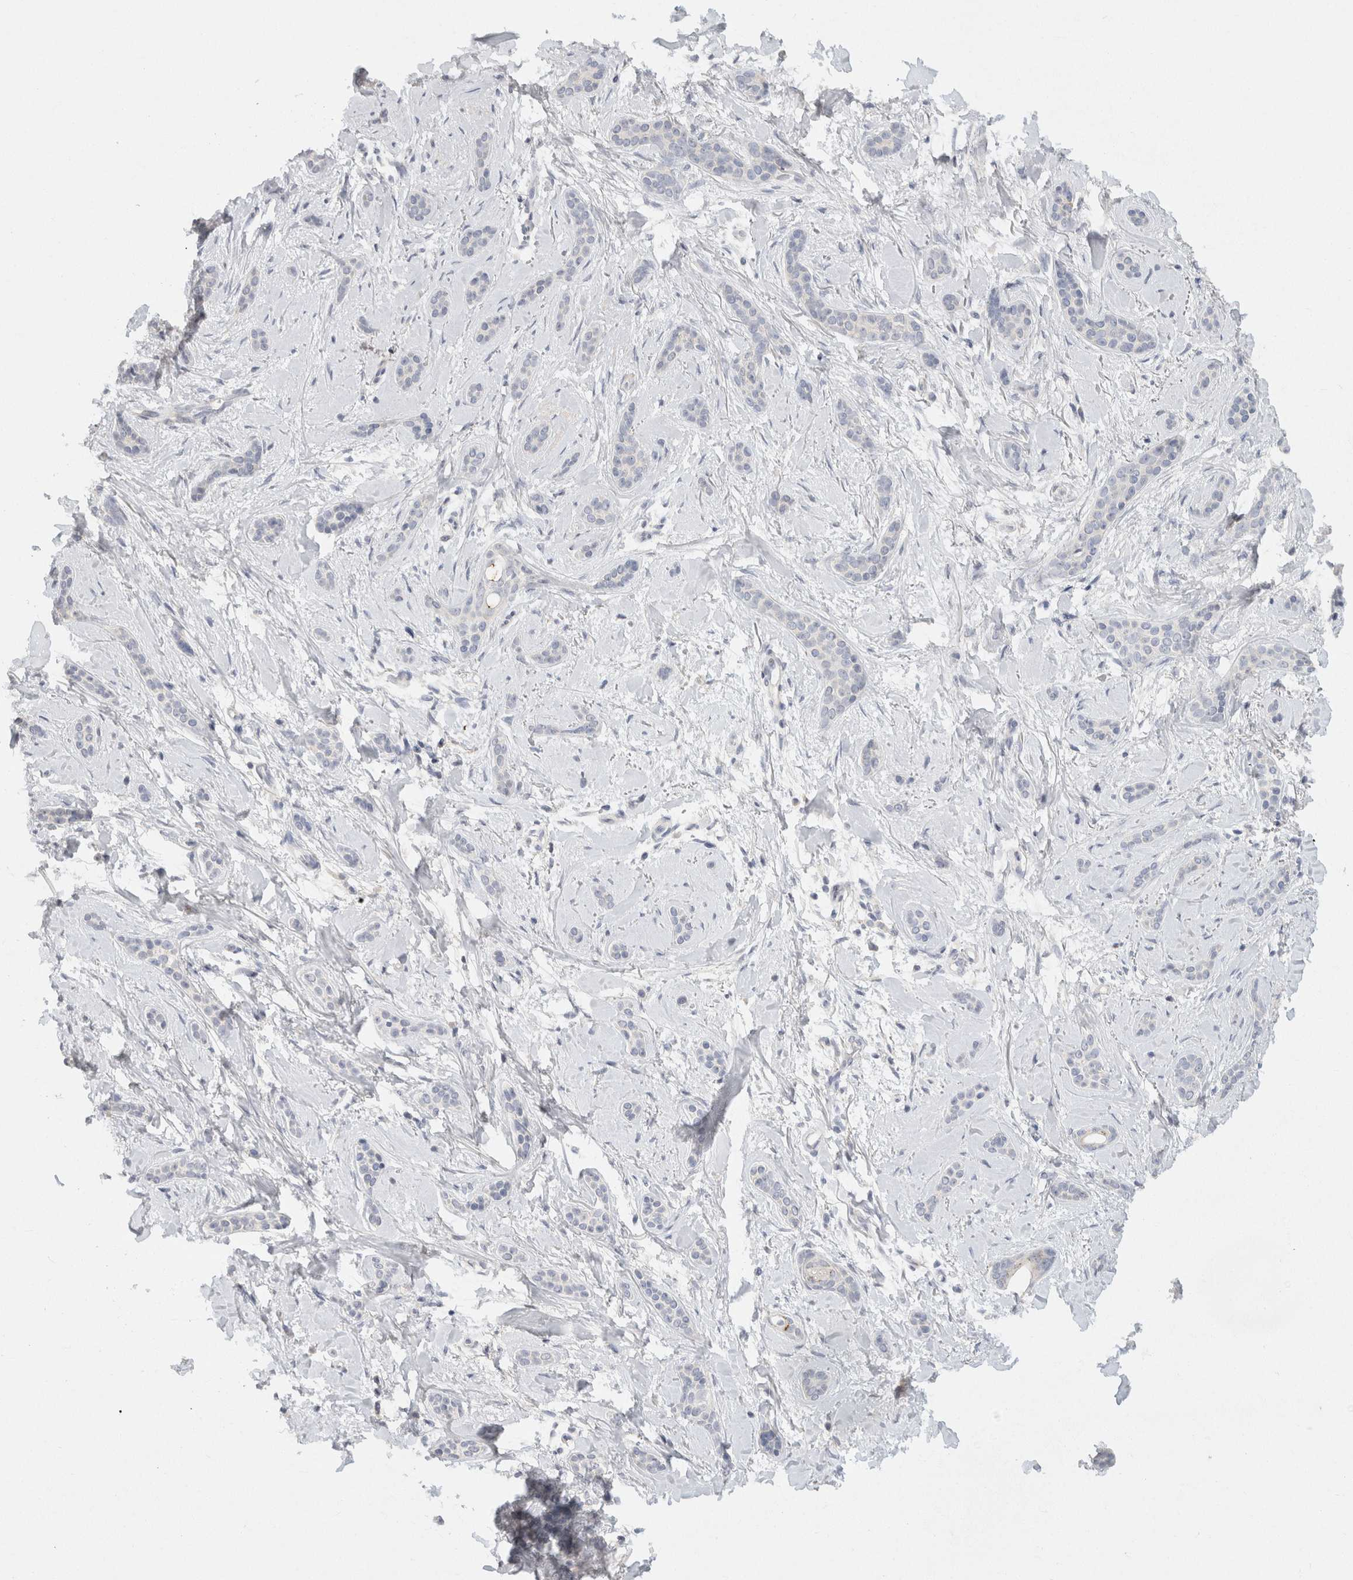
{"staining": {"intensity": "negative", "quantity": "none", "location": "none"}, "tissue": "skin cancer", "cell_type": "Tumor cells", "image_type": "cancer", "snomed": [{"axis": "morphology", "description": "Basal cell carcinoma"}, {"axis": "morphology", "description": "Adnexal tumor, benign"}, {"axis": "topography", "description": "Skin"}], "caption": "Protein analysis of basal cell carcinoma (skin) exhibits no significant staining in tumor cells. The staining was performed using DAB (3,3'-diaminobenzidine) to visualize the protein expression in brown, while the nuclei were stained in blue with hematoxylin (Magnification: 20x).", "gene": "CHRM4", "patient": {"sex": "female", "age": 42}}